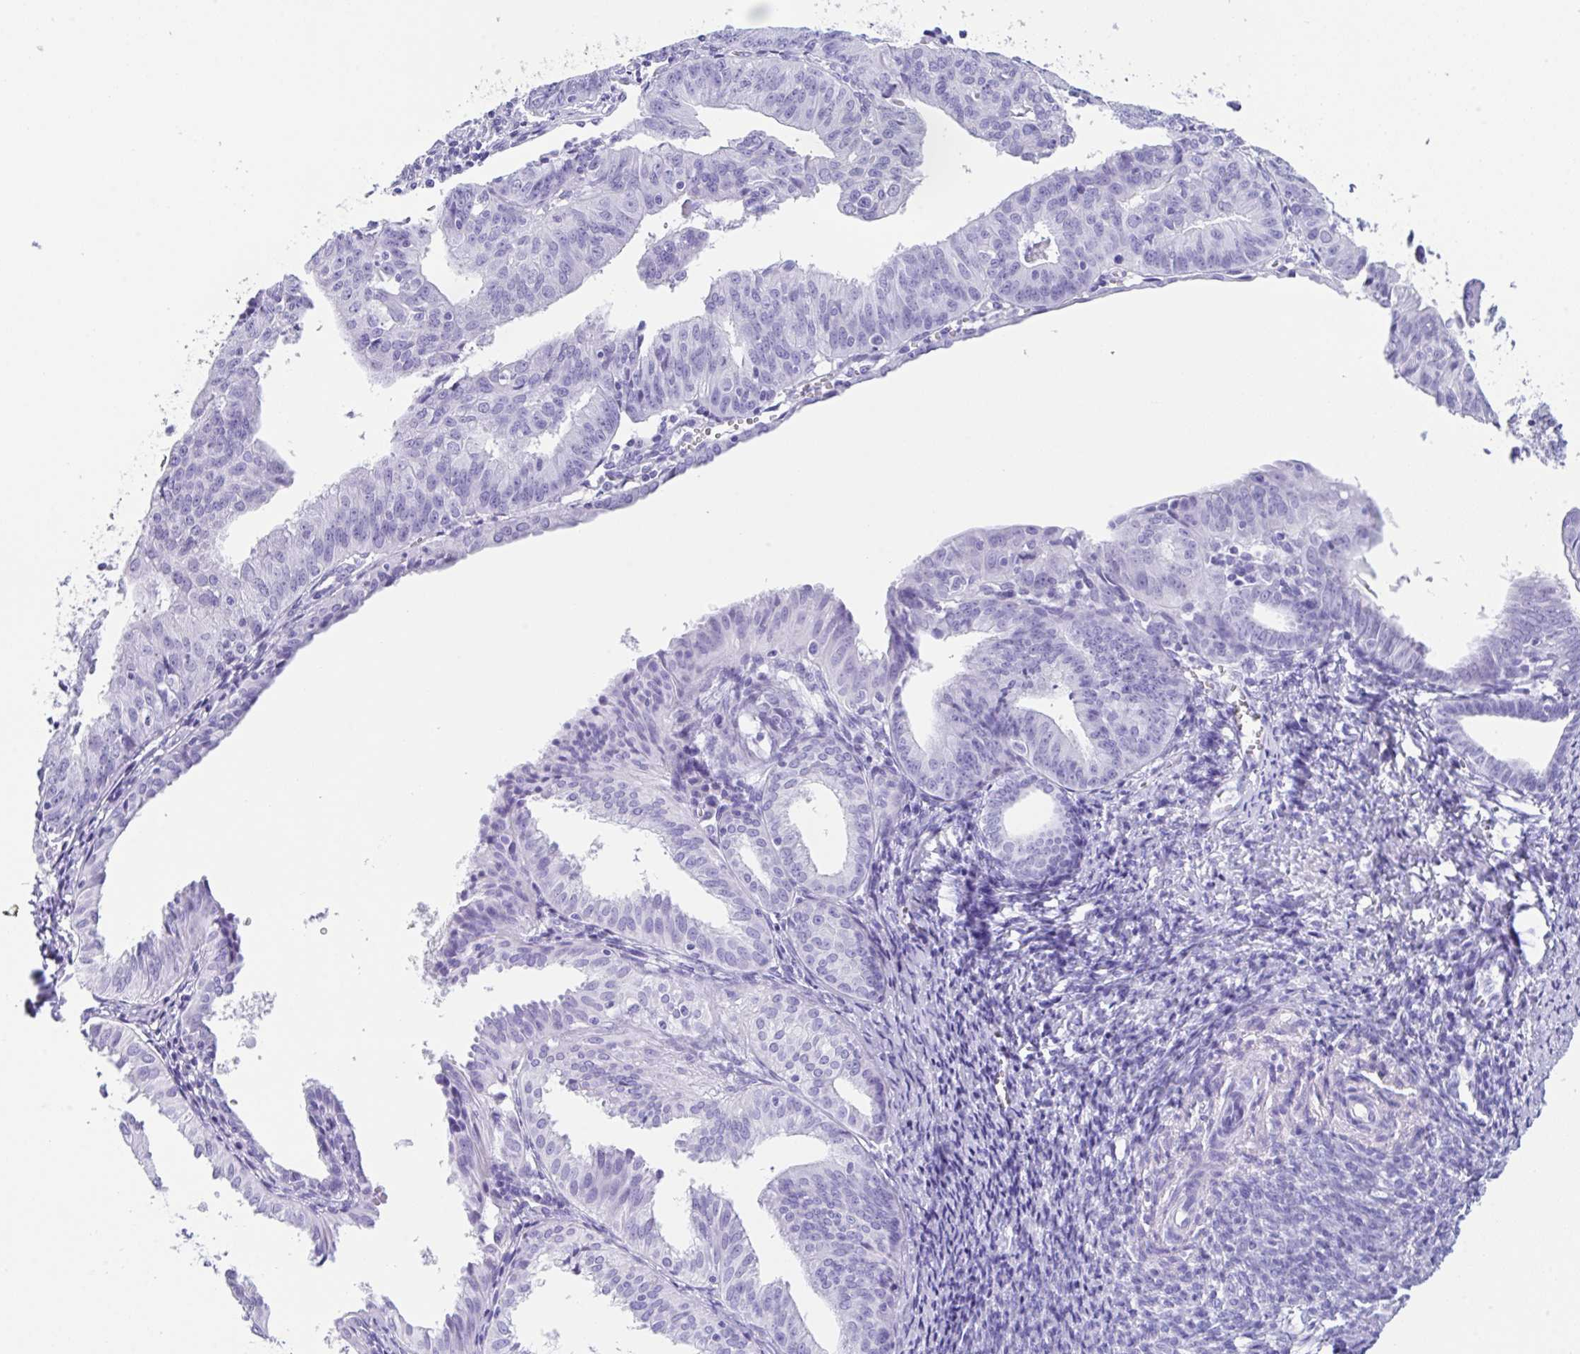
{"staining": {"intensity": "negative", "quantity": "none", "location": "none"}, "tissue": "endometrial cancer", "cell_type": "Tumor cells", "image_type": "cancer", "snomed": [{"axis": "morphology", "description": "Adenocarcinoma, NOS"}, {"axis": "topography", "description": "Endometrium"}], "caption": "High magnification brightfield microscopy of endometrial cancer (adenocarcinoma) stained with DAB (brown) and counterstained with hematoxylin (blue): tumor cells show no significant positivity.", "gene": "CPA1", "patient": {"sex": "female", "age": 56}}